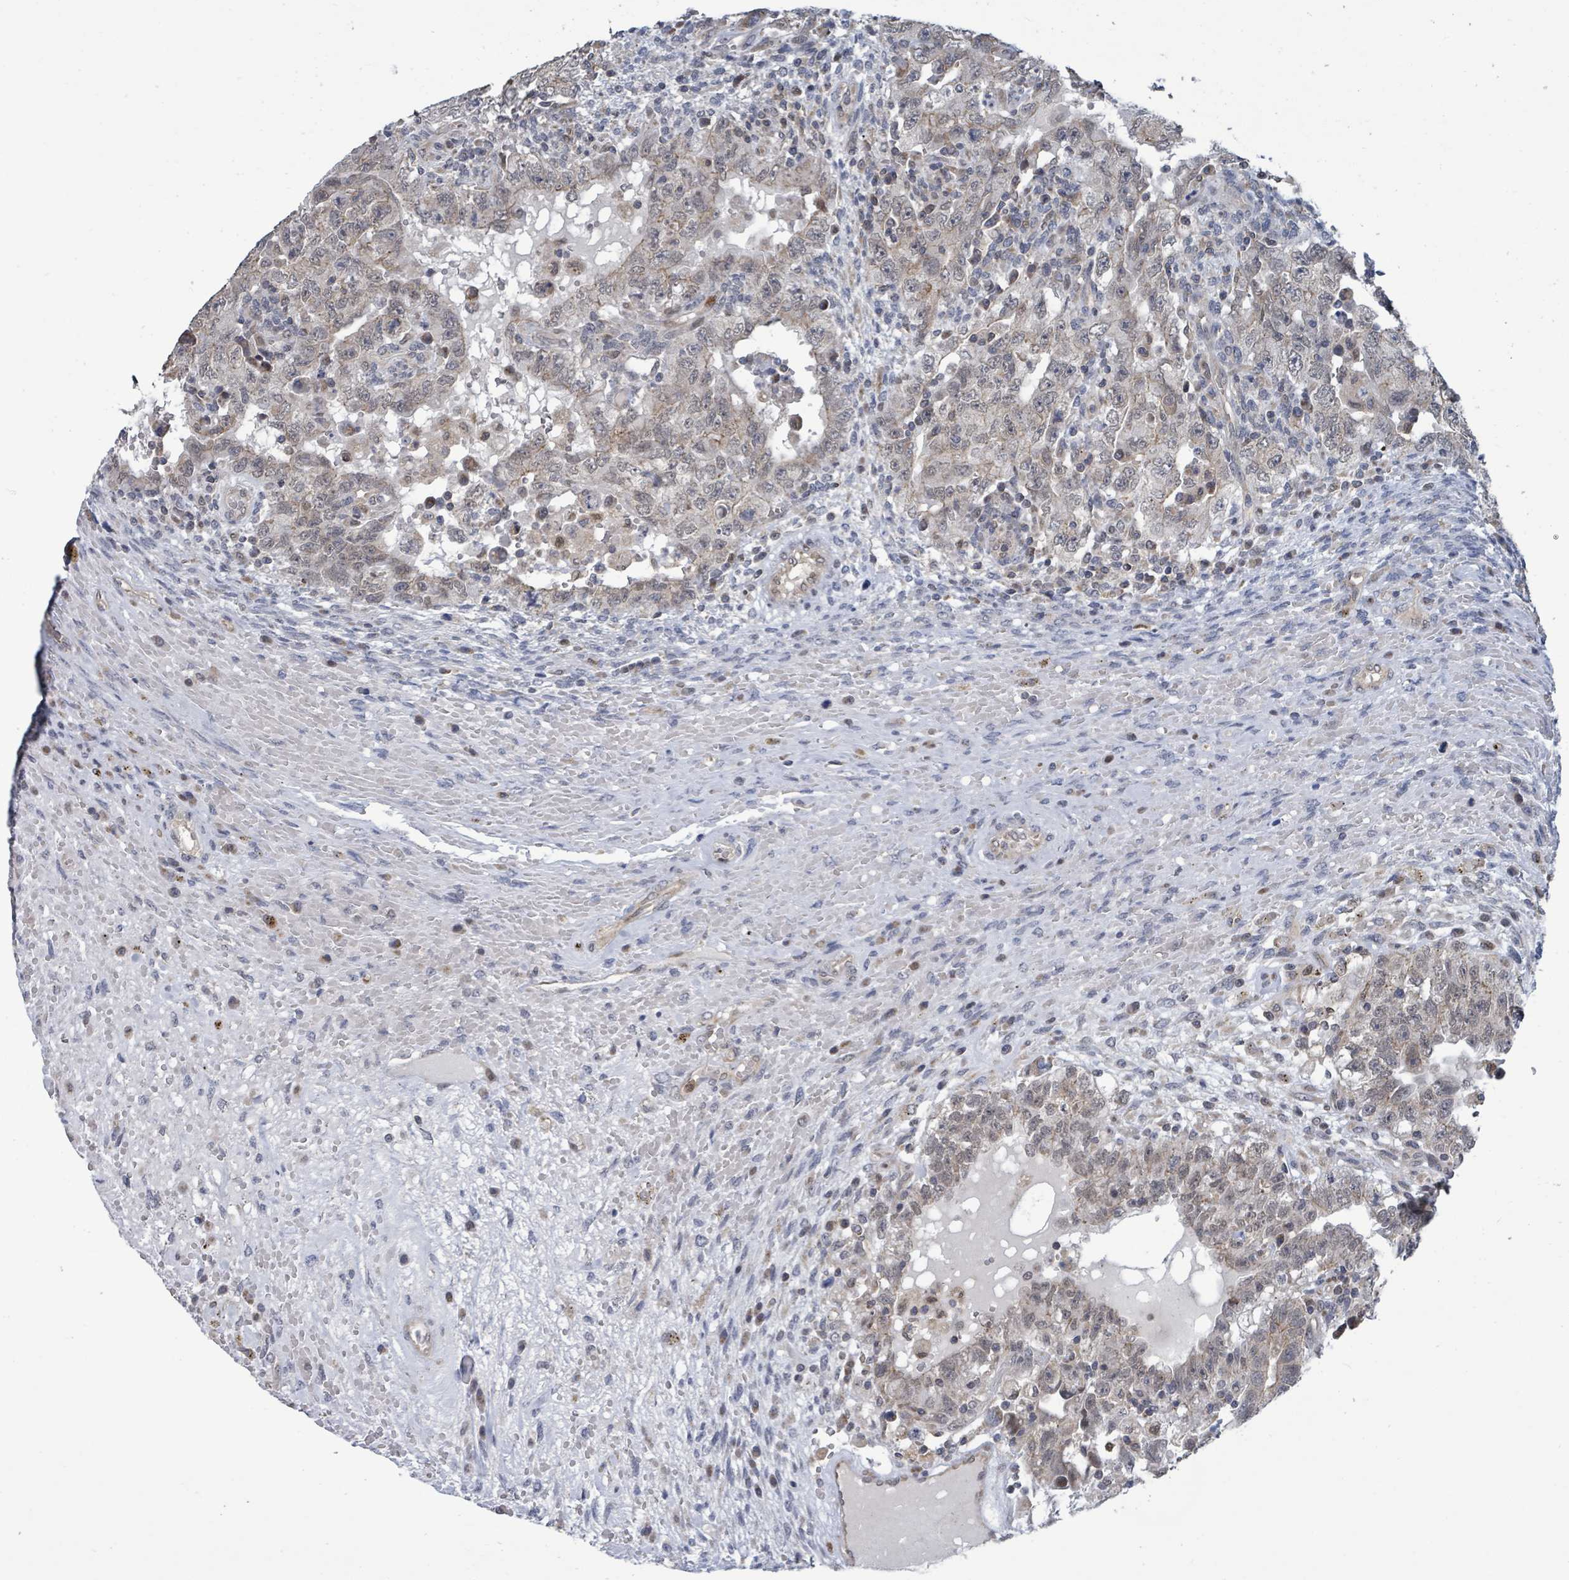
{"staining": {"intensity": "negative", "quantity": "none", "location": "none"}, "tissue": "testis cancer", "cell_type": "Tumor cells", "image_type": "cancer", "snomed": [{"axis": "morphology", "description": "Carcinoma, Embryonal, NOS"}, {"axis": "topography", "description": "Testis"}], "caption": "Testis embryonal carcinoma was stained to show a protein in brown. There is no significant expression in tumor cells. Nuclei are stained in blue.", "gene": "COQ6", "patient": {"sex": "male", "age": 26}}